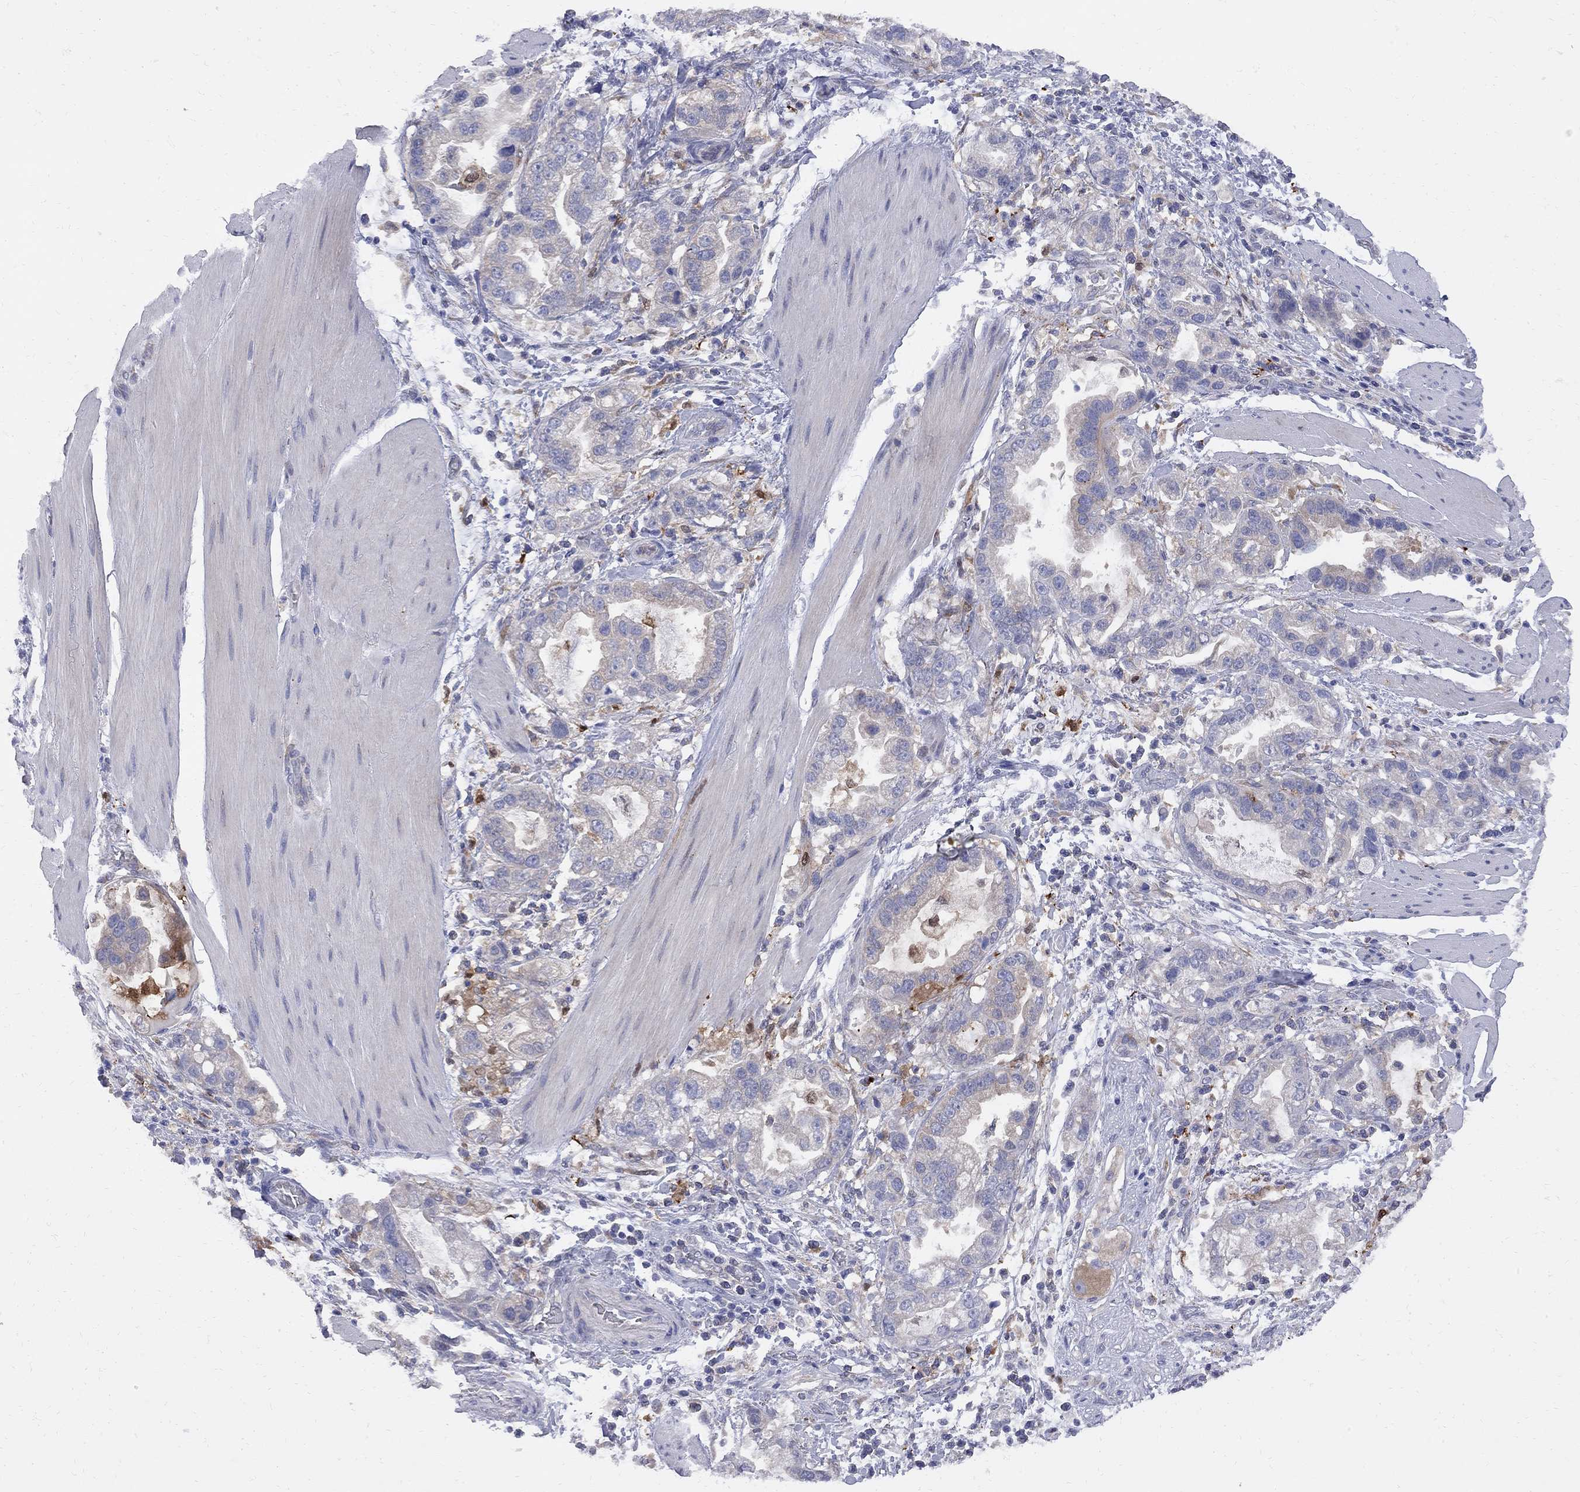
{"staining": {"intensity": "weak", "quantity": "<25%", "location": "cytoplasmic/membranous"}, "tissue": "stomach cancer", "cell_type": "Tumor cells", "image_type": "cancer", "snomed": [{"axis": "morphology", "description": "Adenocarcinoma, NOS"}, {"axis": "topography", "description": "Stomach"}], "caption": "Immunohistochemistry histopathology image of stomach cancer stained for a protein (brown), which reveals no positivity in tumor cells.", "gene": "MTHFR", "patient": {"sex": "male", "age": 59}}